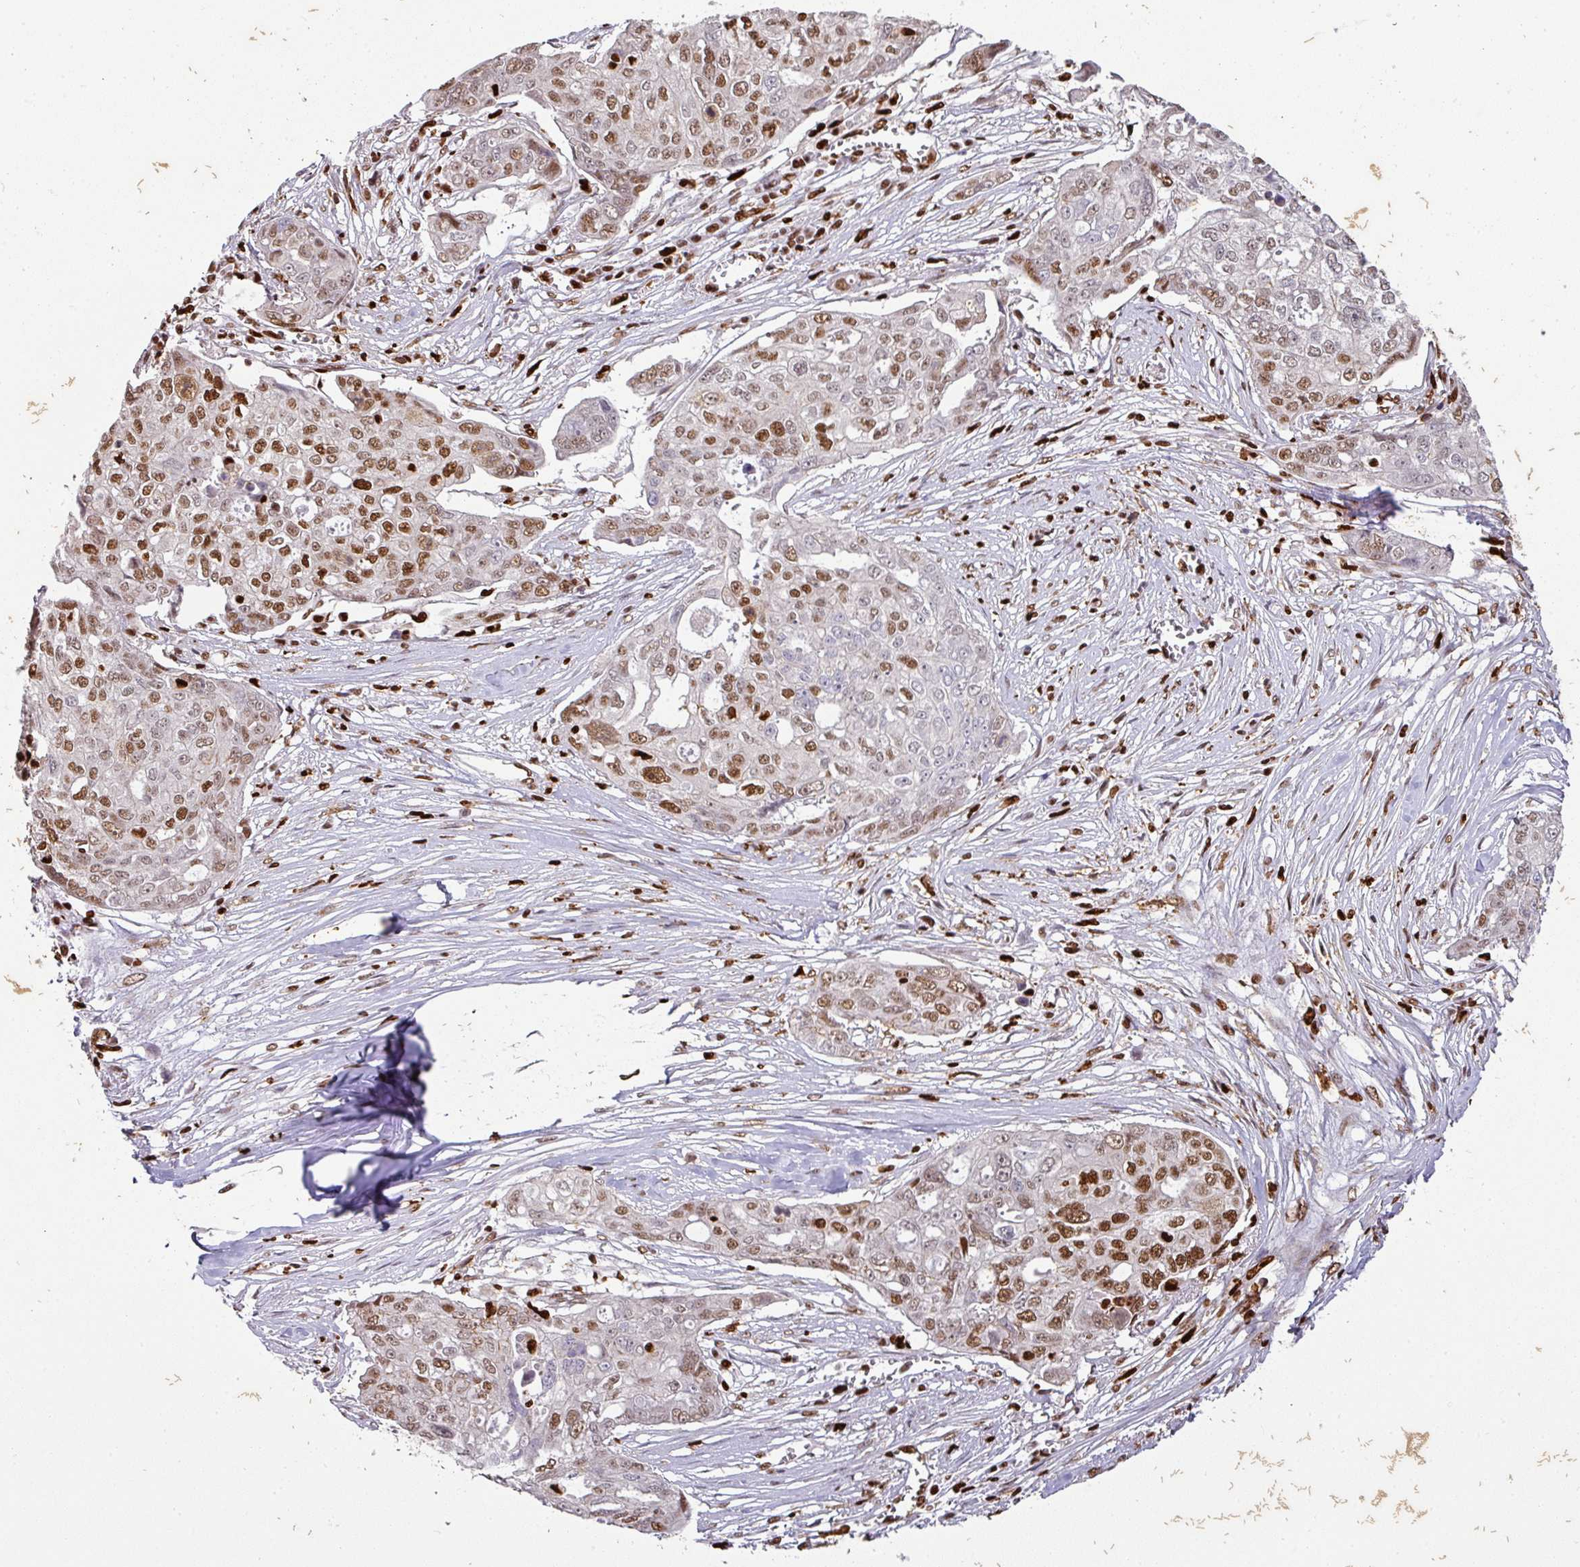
{"staining": {"intensity": "moderate", "quantity": ">75%", "location": "nuclear"}, "tissue": "ovarian cancer", "cell_type": "Tumor cells", "image_type": "cancer", "snomed": [{"axis": "morphology", "description": "Carcinoma, endometroid"}, {"axis": "topography", "description": "Ovary"}], "caption": "Protein analysis of ovarian cancer (endometroid carcinoma) tissue demonstrates moderate nuclear staining in approximately >75% of tumor cells.", "gene": "SAMHD1", "patient": {"sex": "female", "age": 70}}